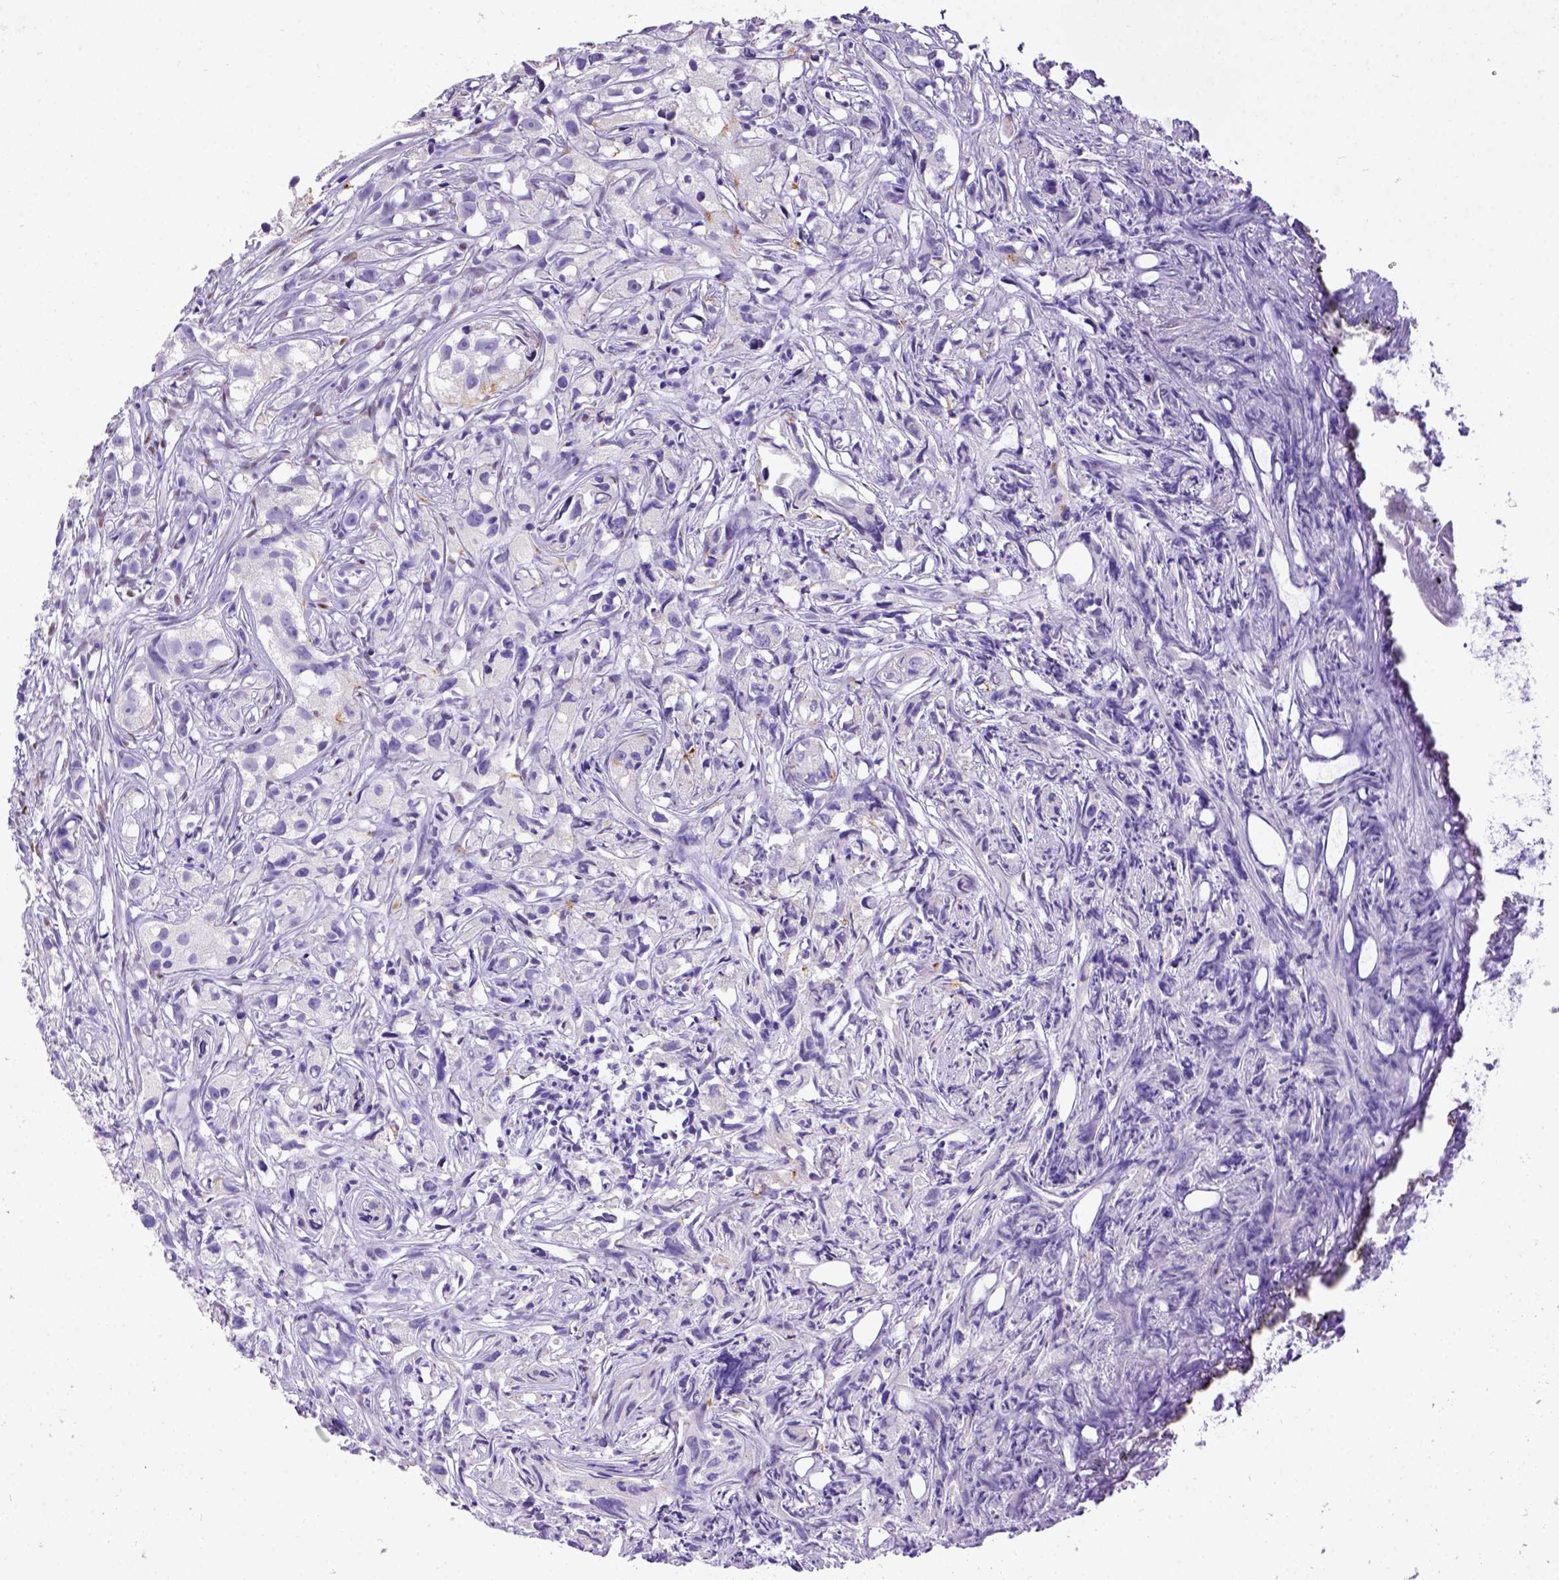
{"staining": {"intensity": "negative", "quantity": "none", "location": "none"}, "tissue": "prostate cancer", "cell_type": "Tumor cells", "image_type": "cancer", "snomed": [{"axis": "morphology", "description": "Adenocarcinoma, High grade"}, {"axis": "topography", "description": "Prostate"}], "caption": "High magnification brightfield microscopy of prostate cancer stained with DAB (3,3'-diaminobenzidine) (brown) and counterstained with hematoxylin (blue): tumor cells show no significant expression.", "gene": "ESR1", "patient": {"sex": "male", "age": 68}}